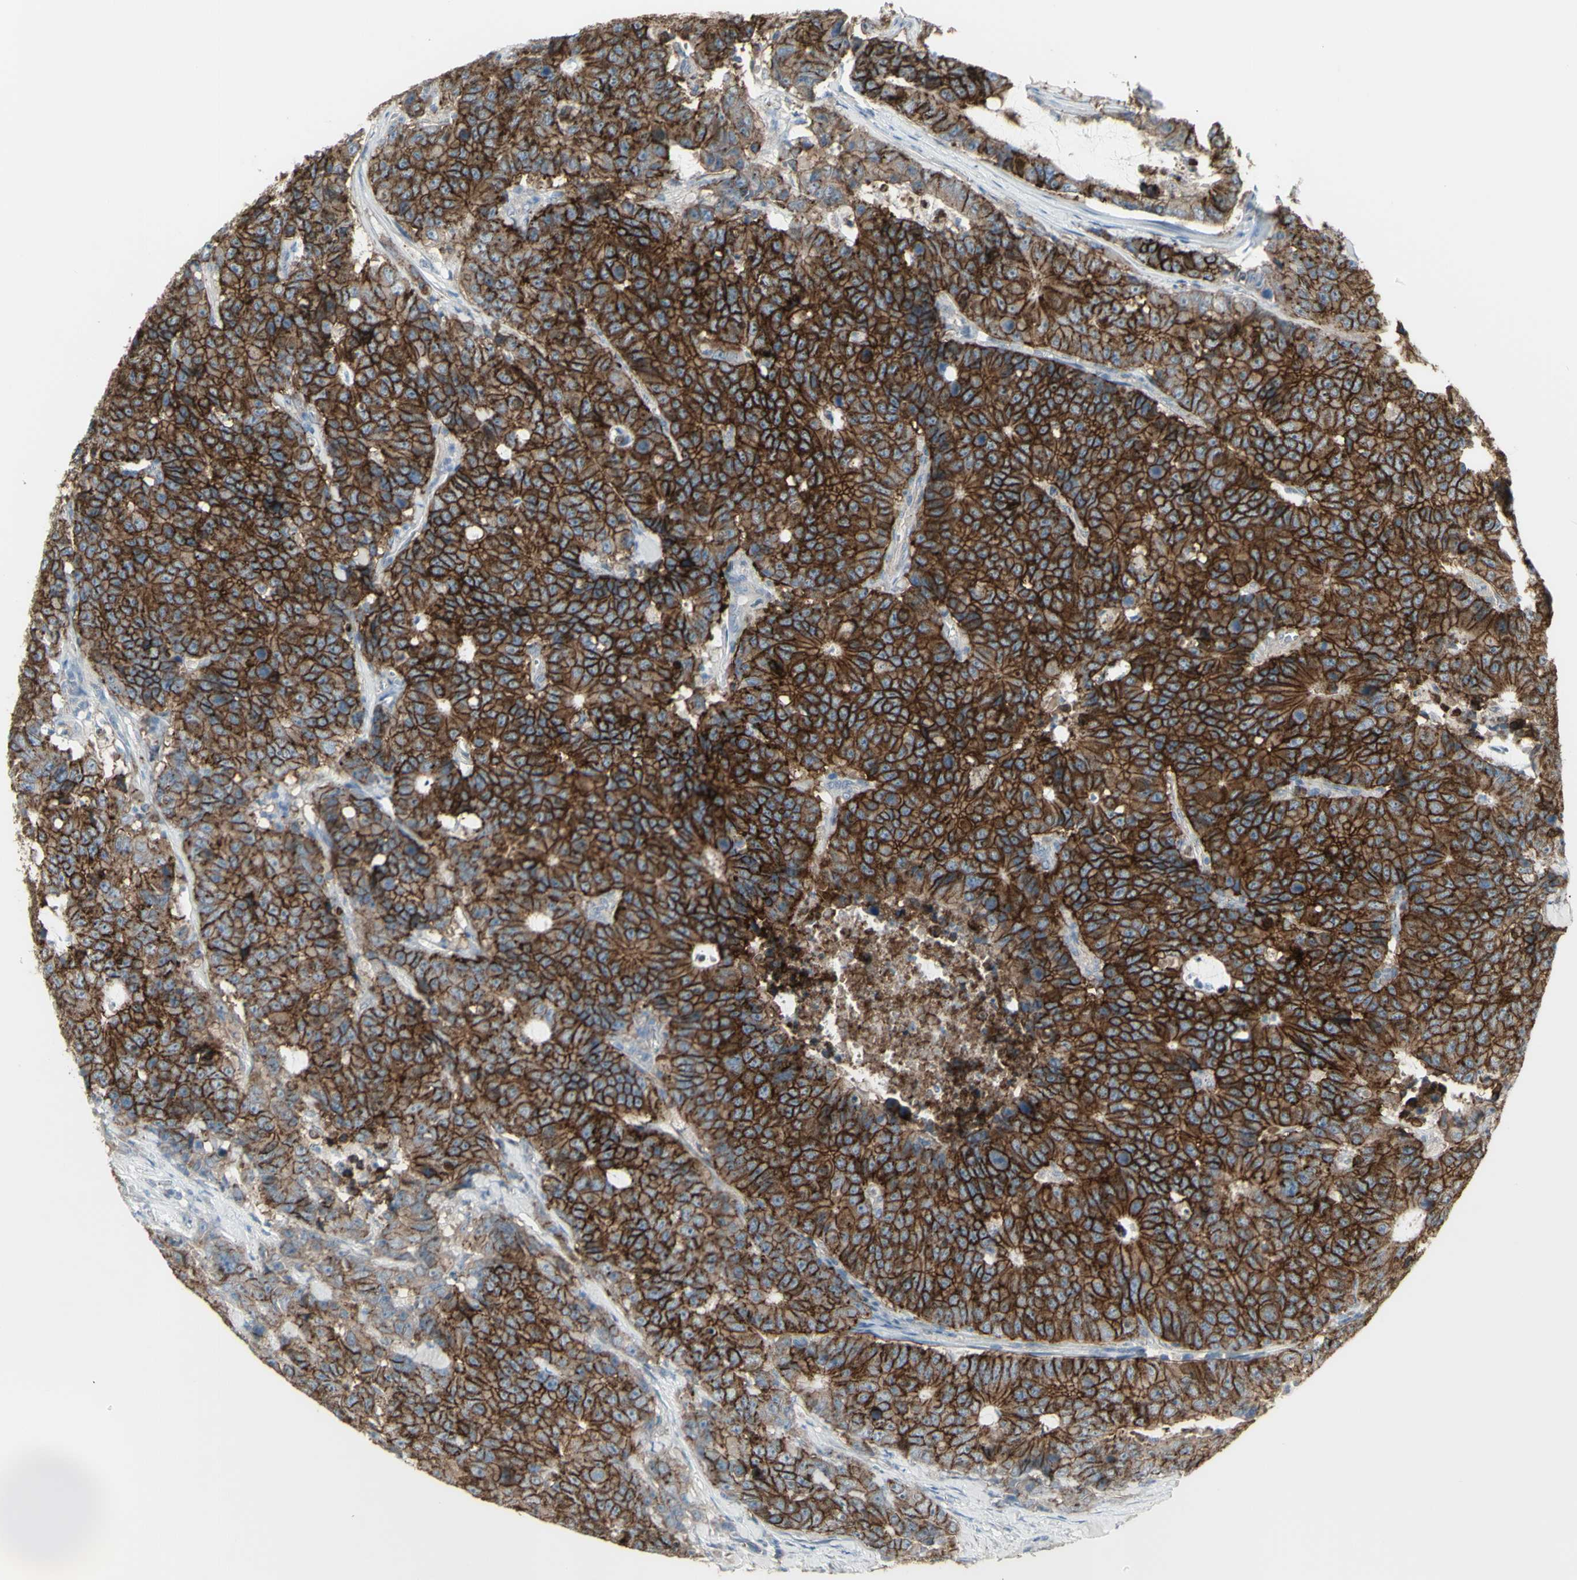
{"staining": {"intensity": "strong", "quantity": ">75%", "location": "cytoplasmic/membranous"}, "tissue": "colorectal cancer", "cell_type": "Tumor cells", "image_type": "cancer", "snomed": [{"axis": "morphology", "description": "Adenocarcinoma, NOS"}, {"axis": "topography", "description": "Colon"}], "caption": "Protein expression by IHC displays strong cytoplasmic/membranous positivity in about >75% of tumor cells in adenocarcinoma (colorectal).", "gene": "FXYD3", "patient": {"sex": "female", "age": 86}}